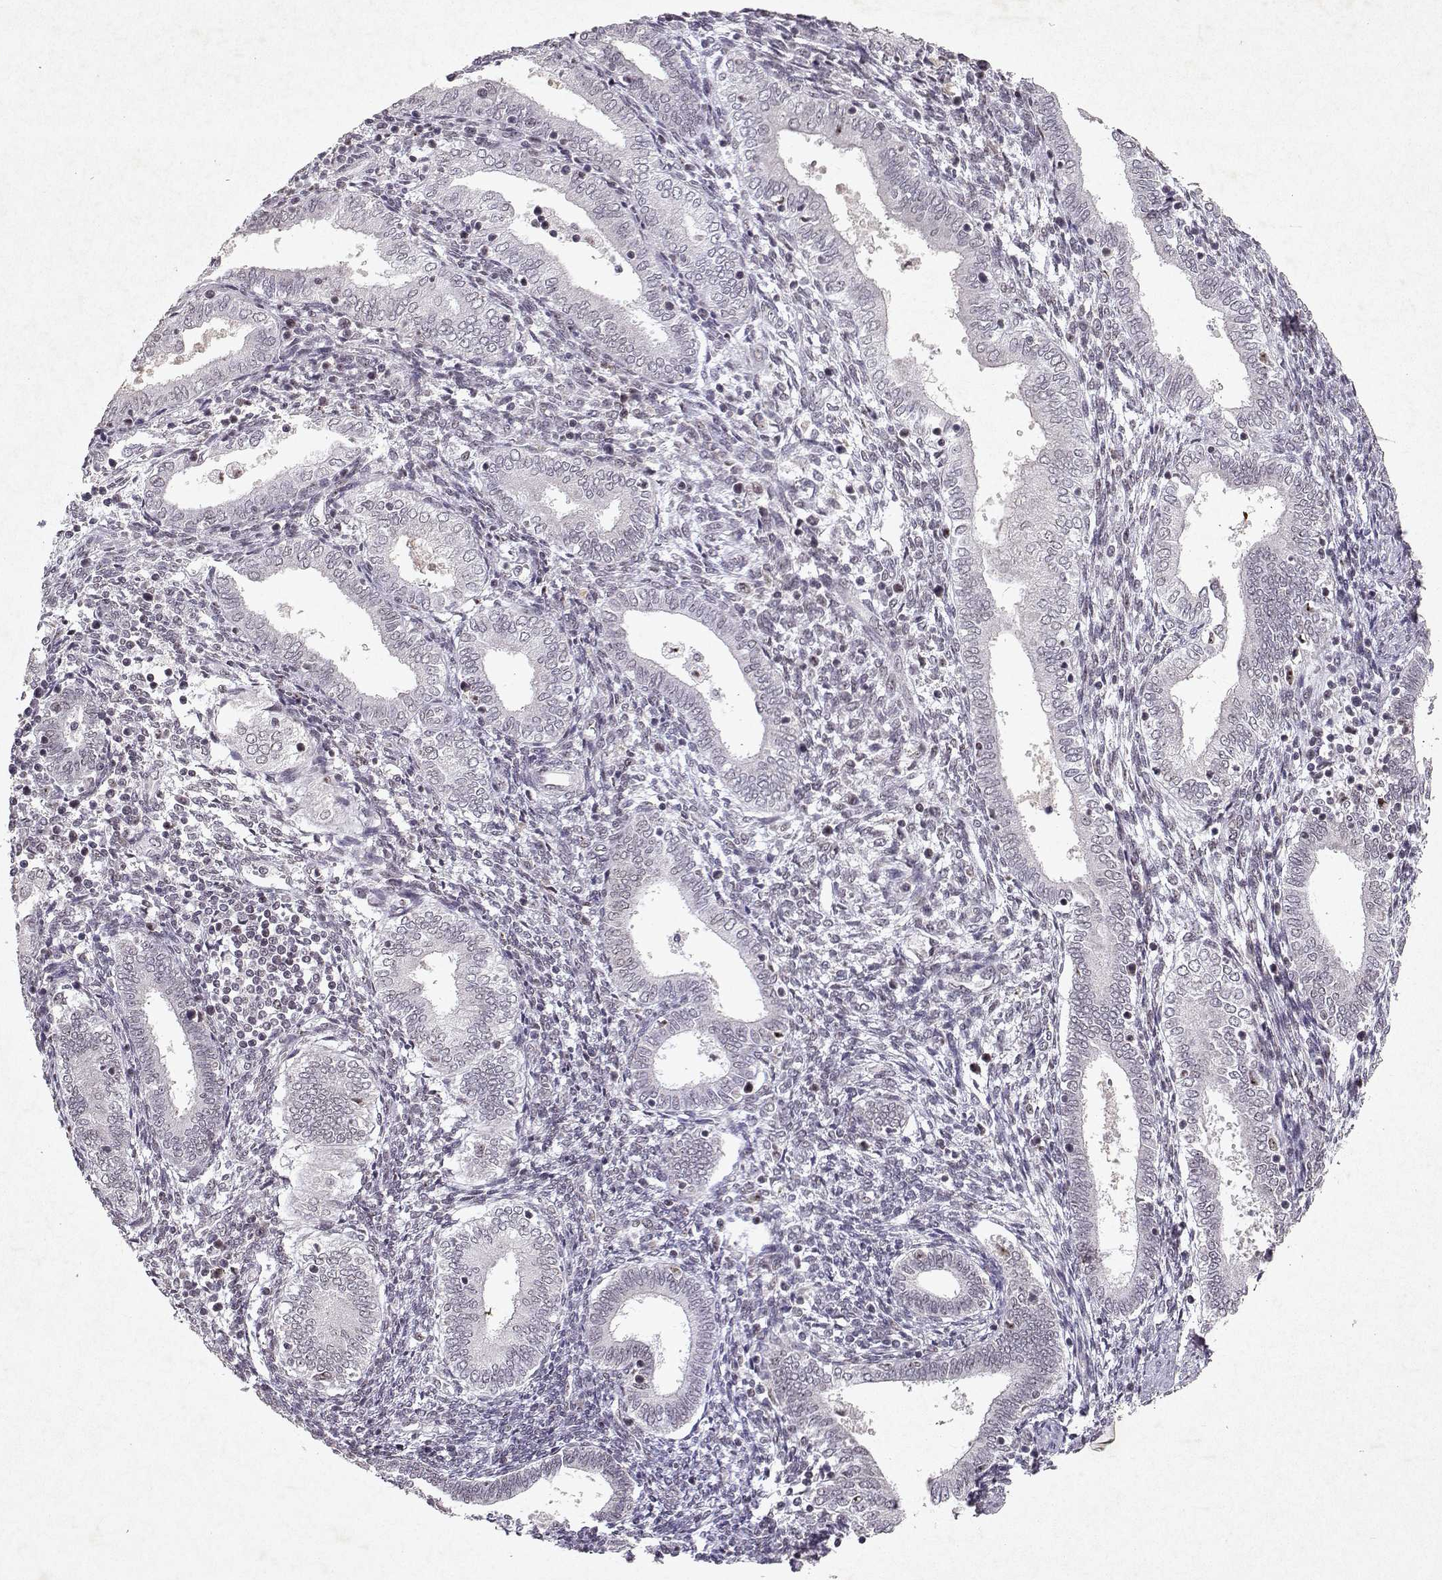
{"staining": {"intensity": "negative", "quantity": "none", "location": "none"}, "tissue": "endometrium", "cell_type": "Cells in endometrial stroma", "image_type": "normal", "snomed": [{"axis": "morphology", "description": "Normal tissue, NOS"}, {"axis": "topography", "description": "Endometrium"}], "caption": "Immunohistochemical staining of unremarkable endometrium exhibits no significant expression in cells in endometrial stroma.", "gene": "DDX56", "patient": {"sex": "female", "age": 42}}